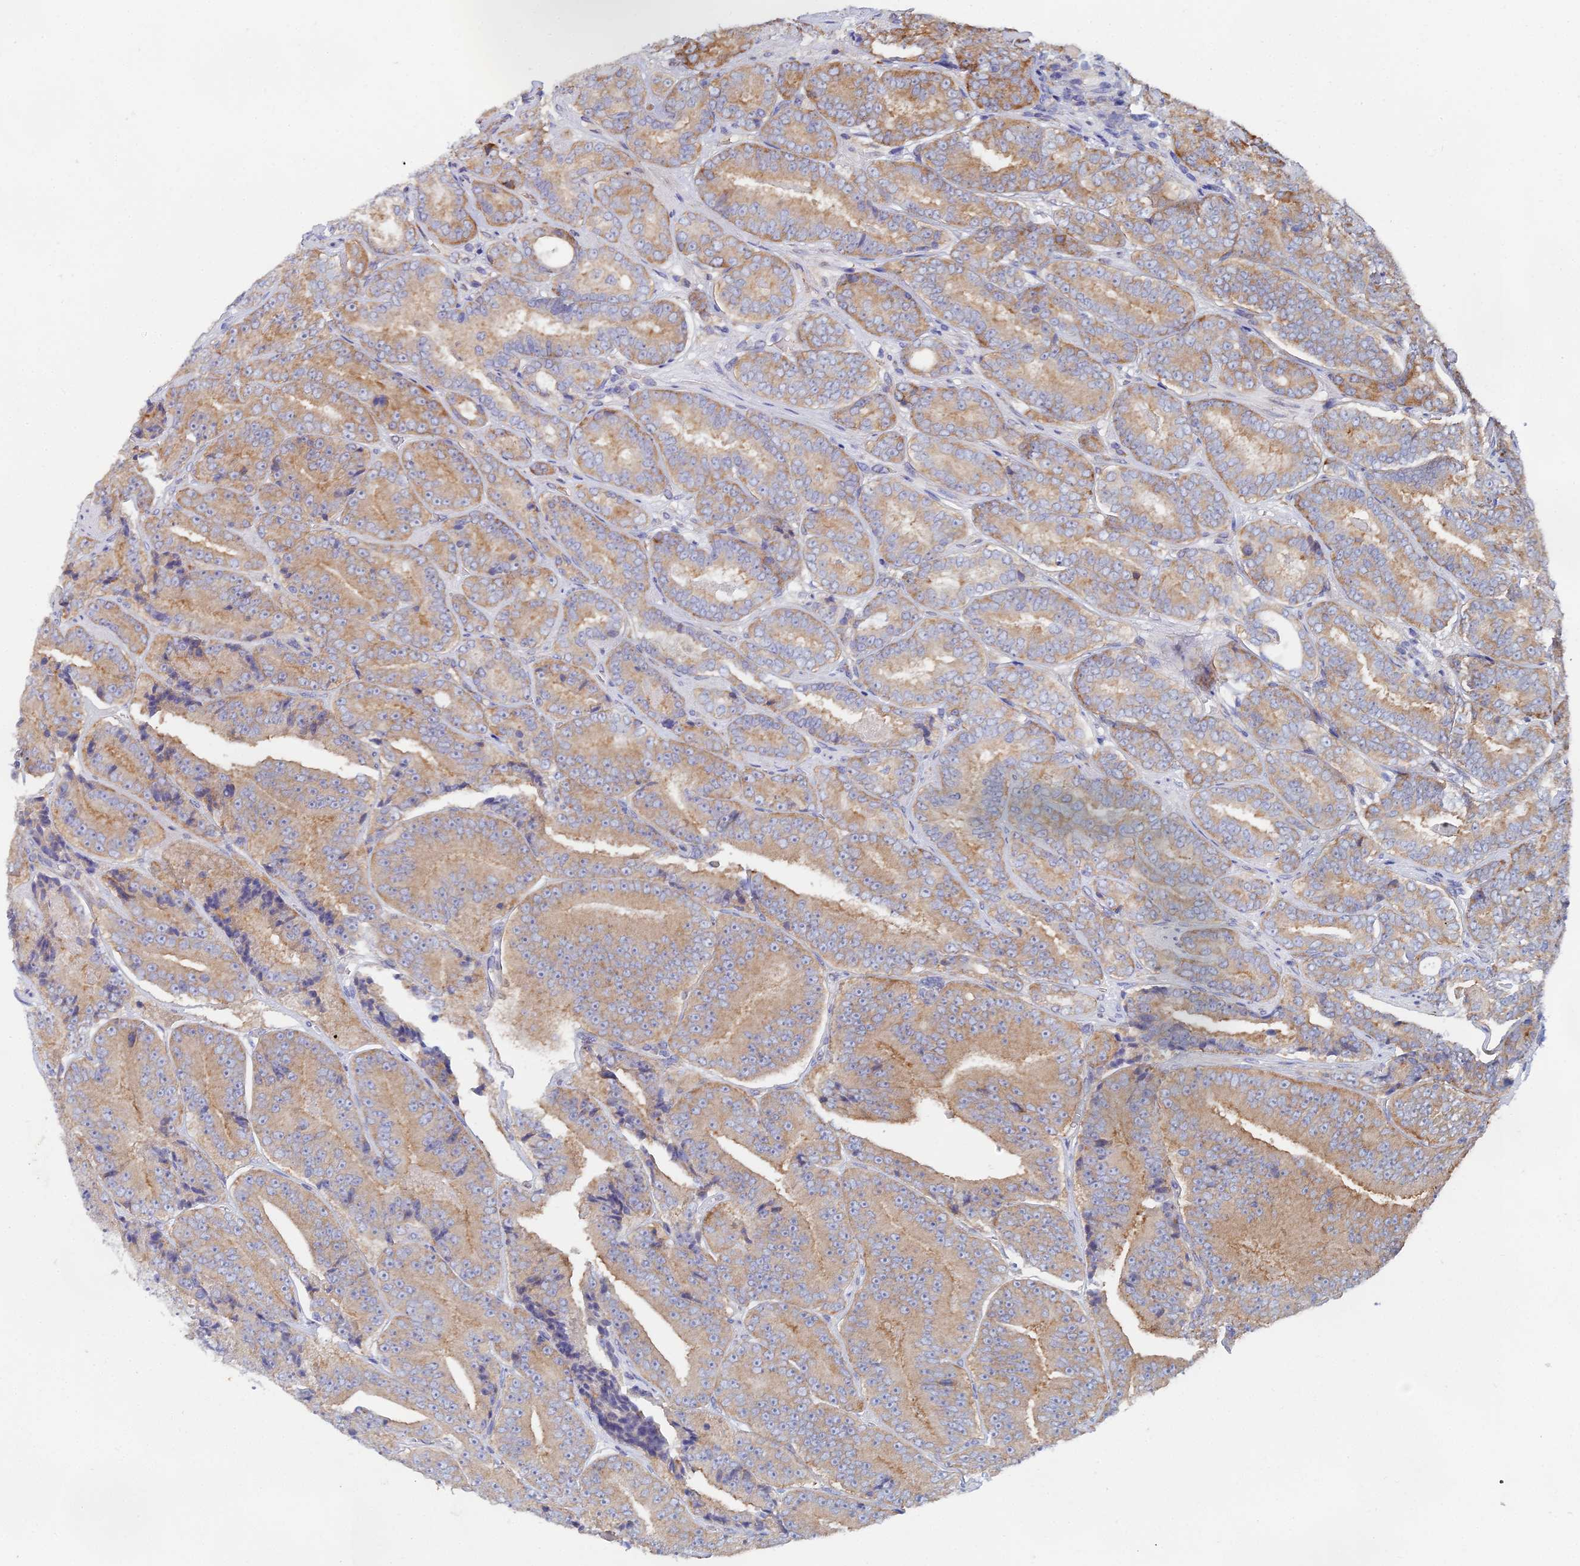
{"staining": {"intensity": "moderate", "quantity": "25%-75%", "location": "cytoplasmic/membranous"}, "tissue": "prostate cancer", "cell_type": "Tumor cells", "image_type": "cancer", "snomed": [{"axis": "morphology", "description": "Adenocarcinoma, High grade"}, {"axis": "topography", "description": "Prostate"}], "caption": "A high-resolution histopathology image shows immunohistochemistry (IHC) staining of prostate cancer, which shows moderate cytoplasmic/membranous expression in about 25%-75% of tumor cells.", "gene": "ELOF1", "patient": {"sex": "male", "age": 72}}